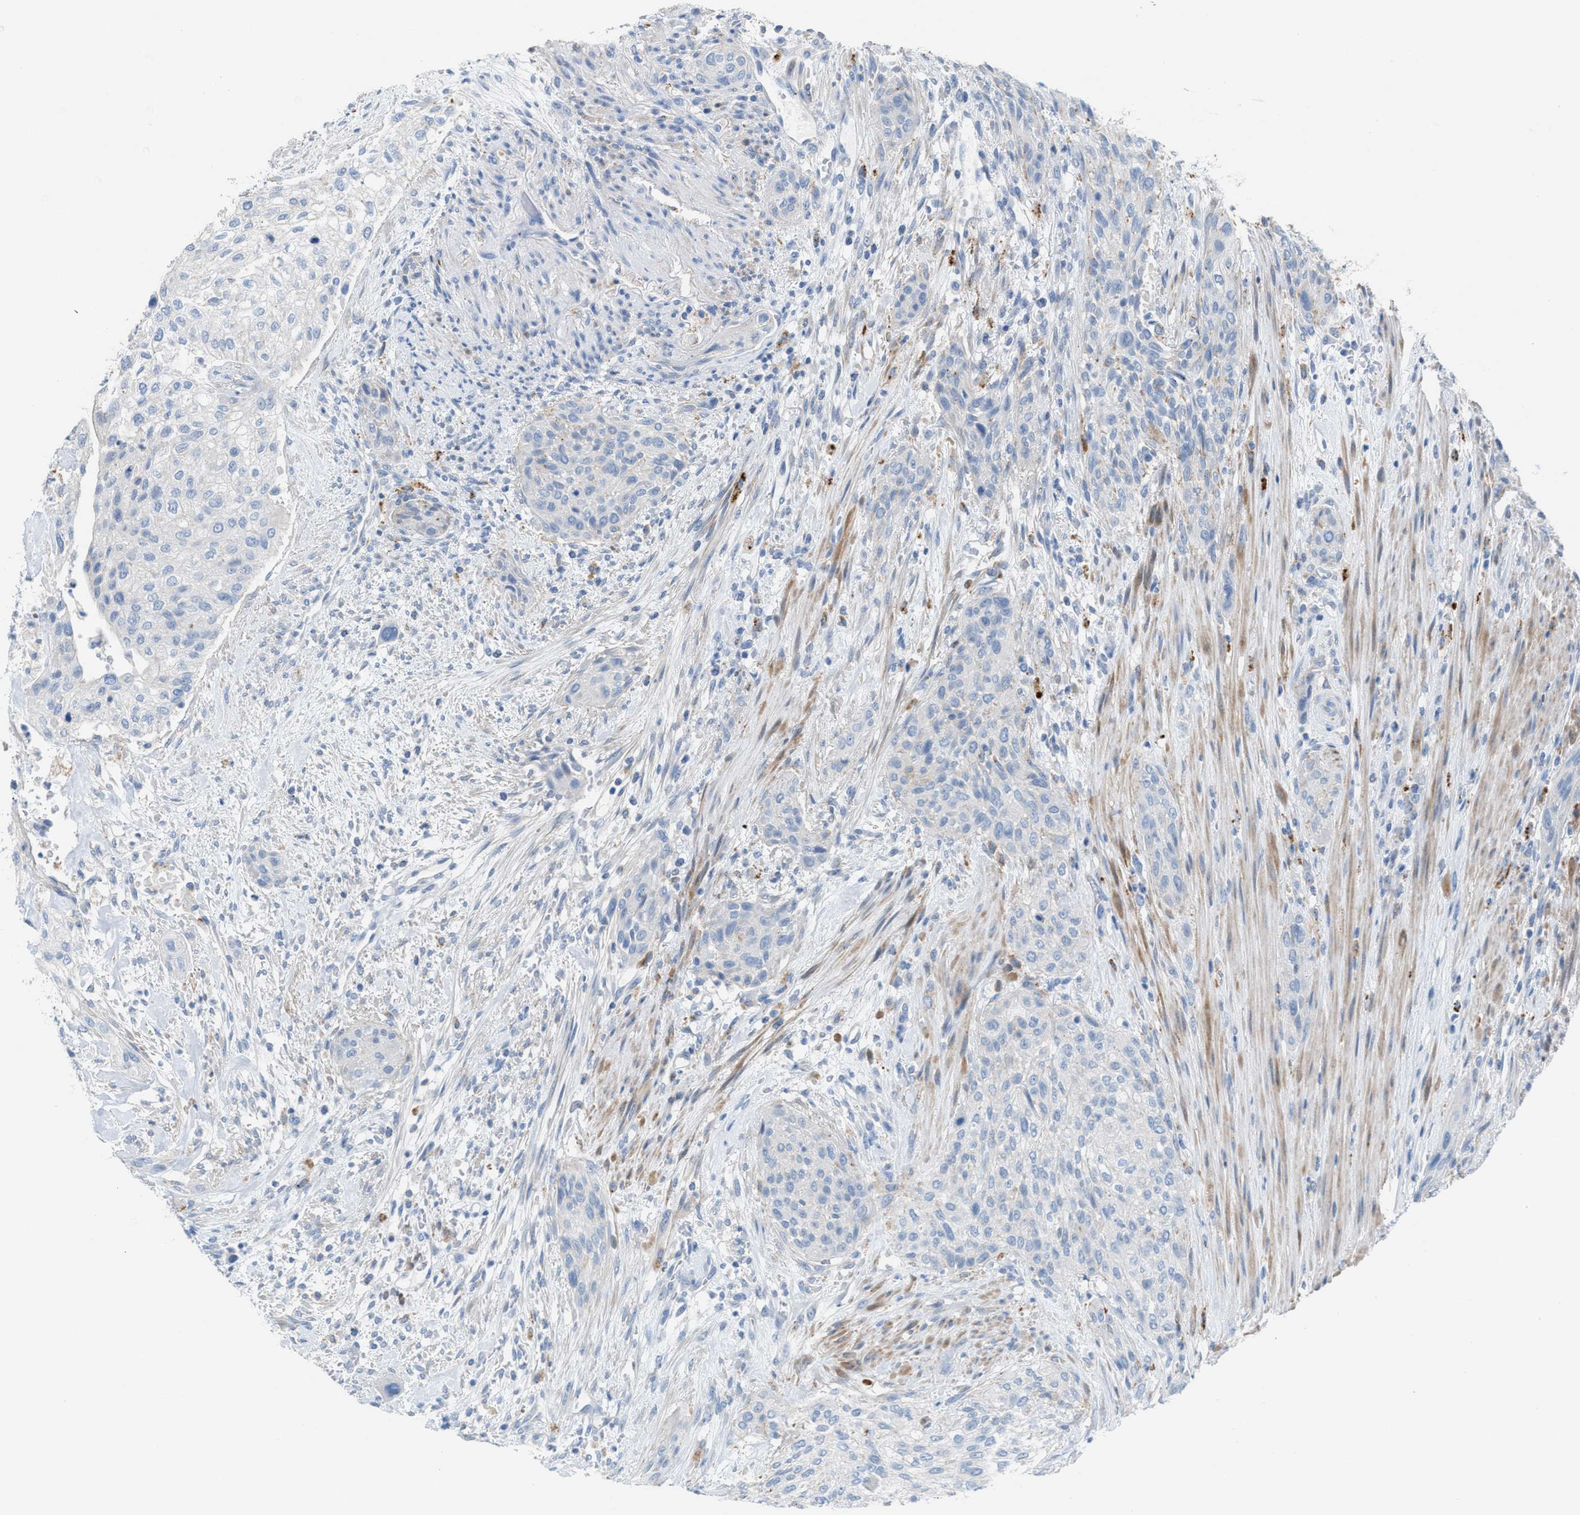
{"staining": {"intensity": "negative", "quantity": "none", "location": "none"}, "tissue": "urothelial cancer", "cell_type": "Tumor cells", "image_type": "cancer", "snomed": [{"axis": "morphology", "description": "Urothelial carcinoma, Low grade"}, {"axis": "morphology", "description": "Urothelial carcinoma, High grade"}, {"axis": "topography", "description": "Urinary bladder"}], "caption": "Immunohistochemical staining of human urothelial carcinoma (low-grade) reveals no significant positivity in tumor cells.", "gene": "ASPA", "patient": {"sex": "male", "age": 35}}